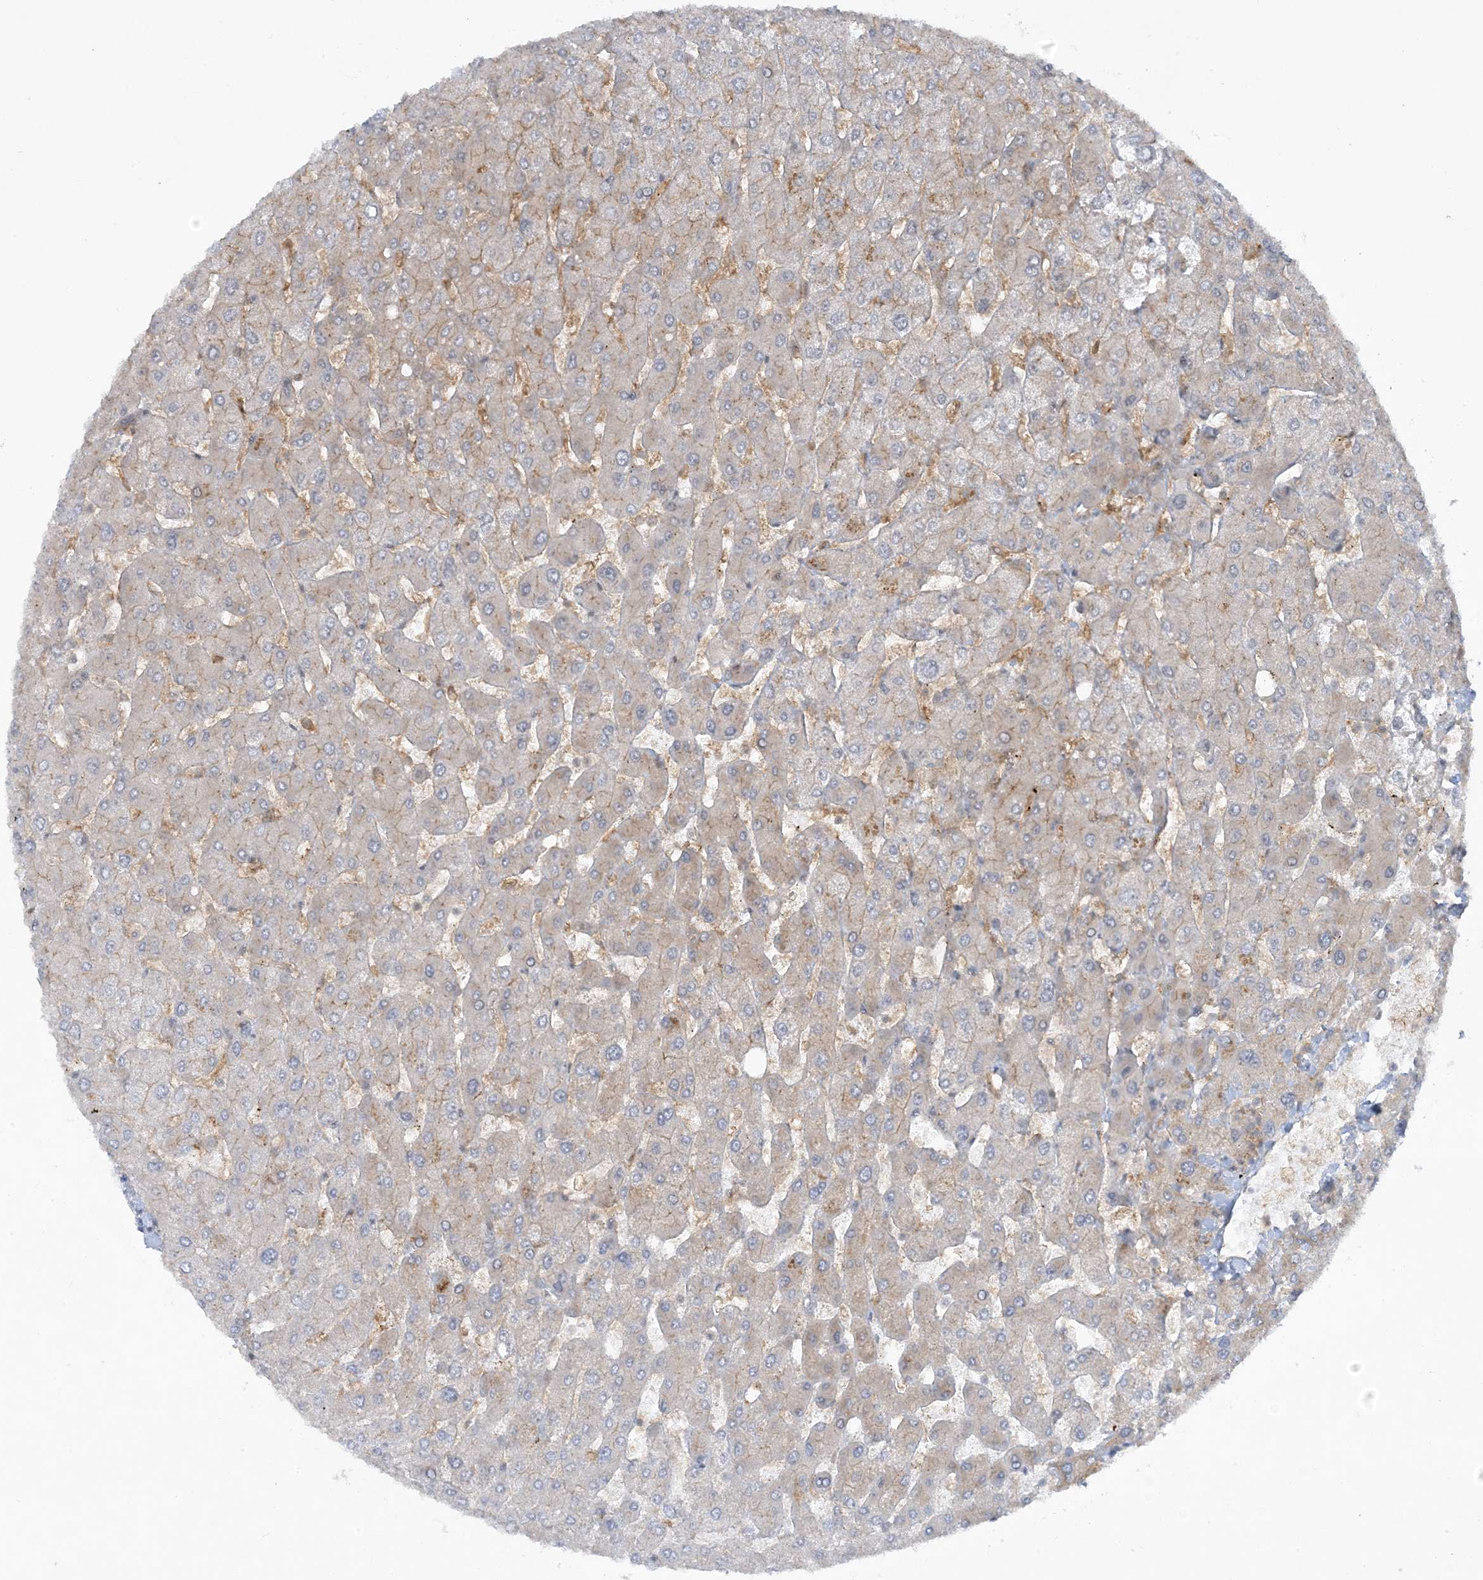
{"staining": {"intensity": "negative", "quantity": "none", "location": "none"}, "tissue": "liver", "cell_type": "Cholangiocytes", "image_type": "normal", "snomed": [{"axis": "morphology", "description": "Normal tissue, NOS"}, {"axis": "topography", "description": "Liver"}], "caption": "A micrograph of human liver is negative for staining in cholangiocytes. Nuclei are stained in blue.", "gene": "CERT1", "patient": {"sex": "male", "age": 55}}